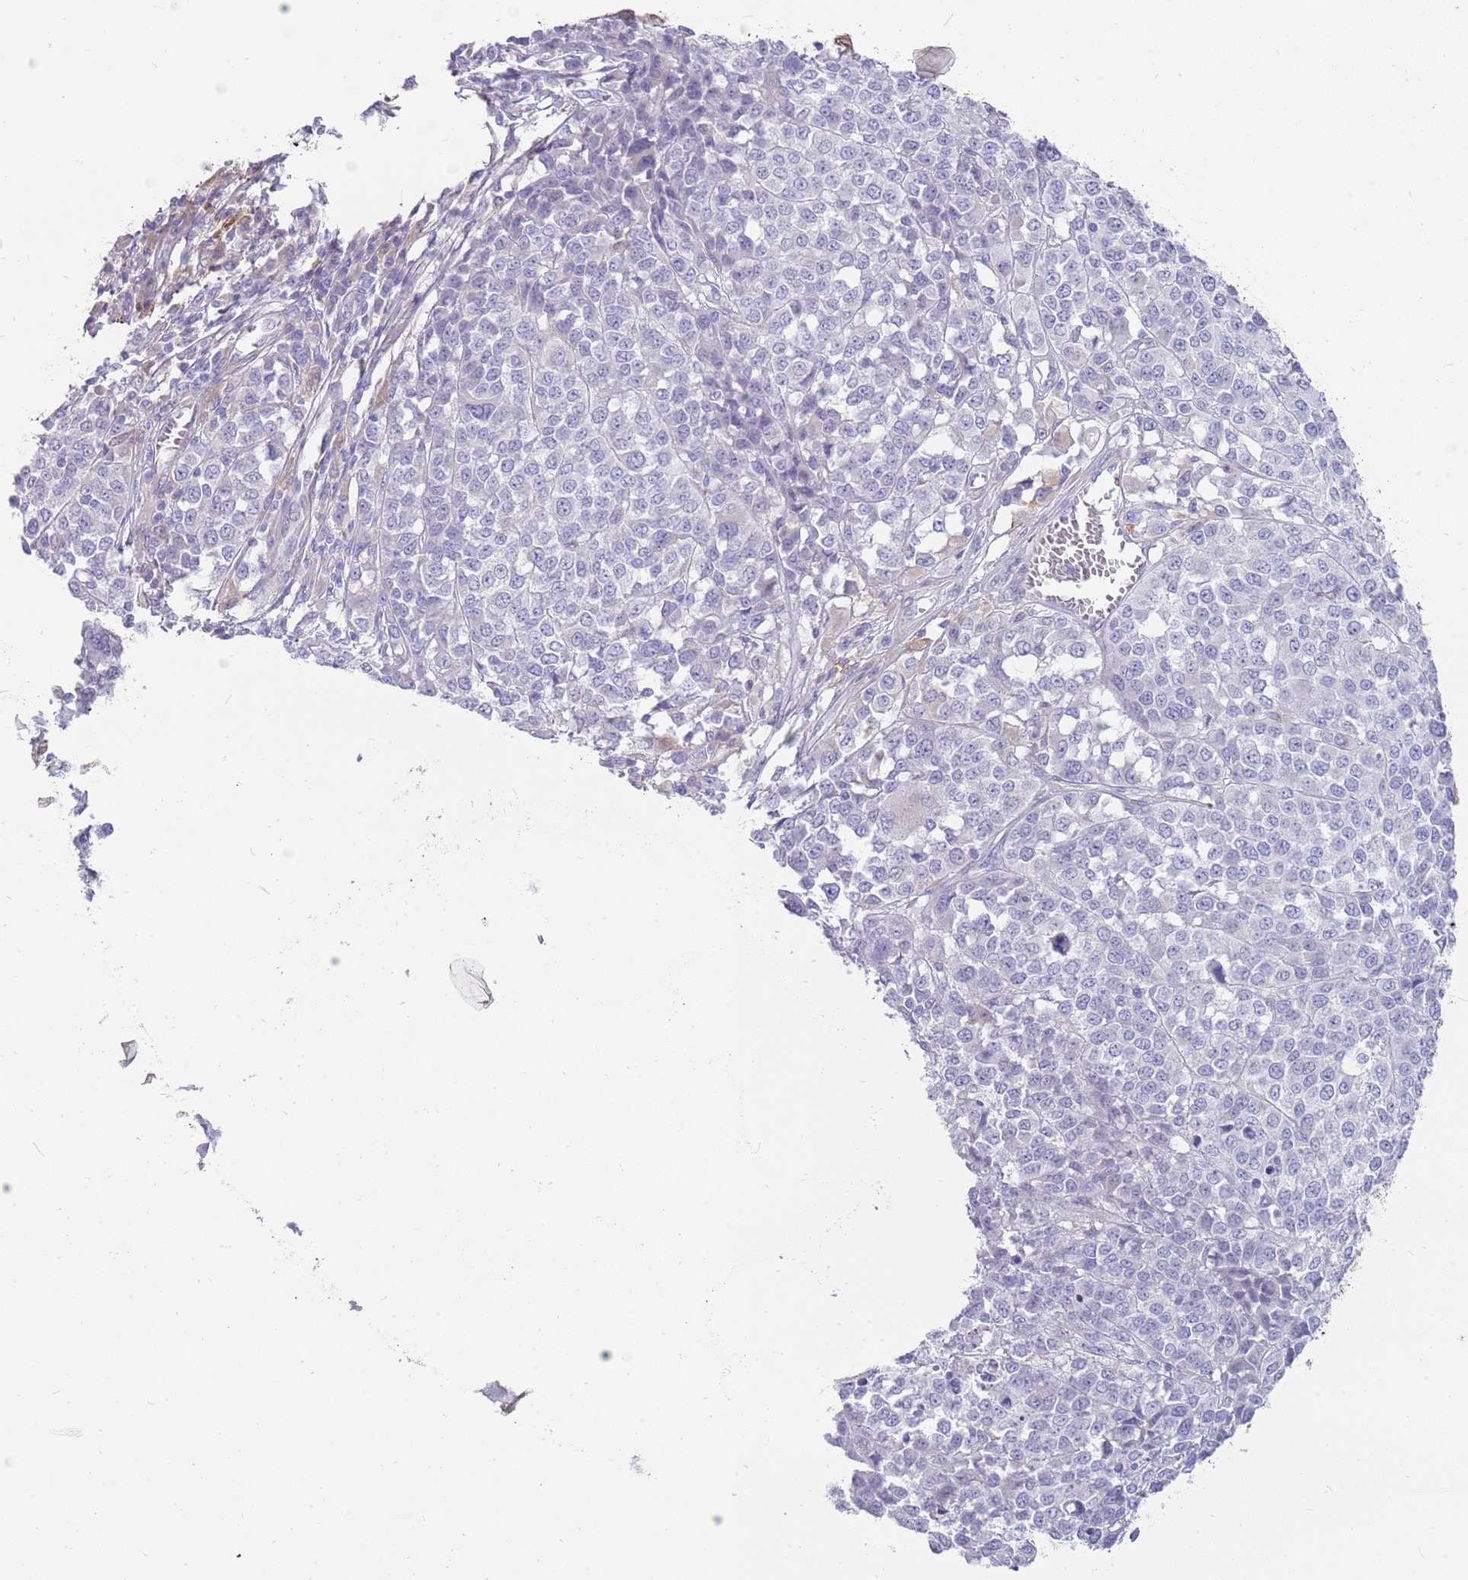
{"staining": {"intensity": "negative", "quantity": "none", "location": "none"}, "tissue": "melanoma", "cell_type": "Tumor cells", "image_type": "cancer", "snomed": [{"axis": "morphology", "description": "Malignant melanoma, Metastatic site"}, {"axis": "topography", "description": "Lymph node"}], "caption": "There is no significant positivity in tumor cells of malignant melanoma (metastatic site).", "gene": "DIPK1C", "patient": {"sex": "male", "age": 44}}